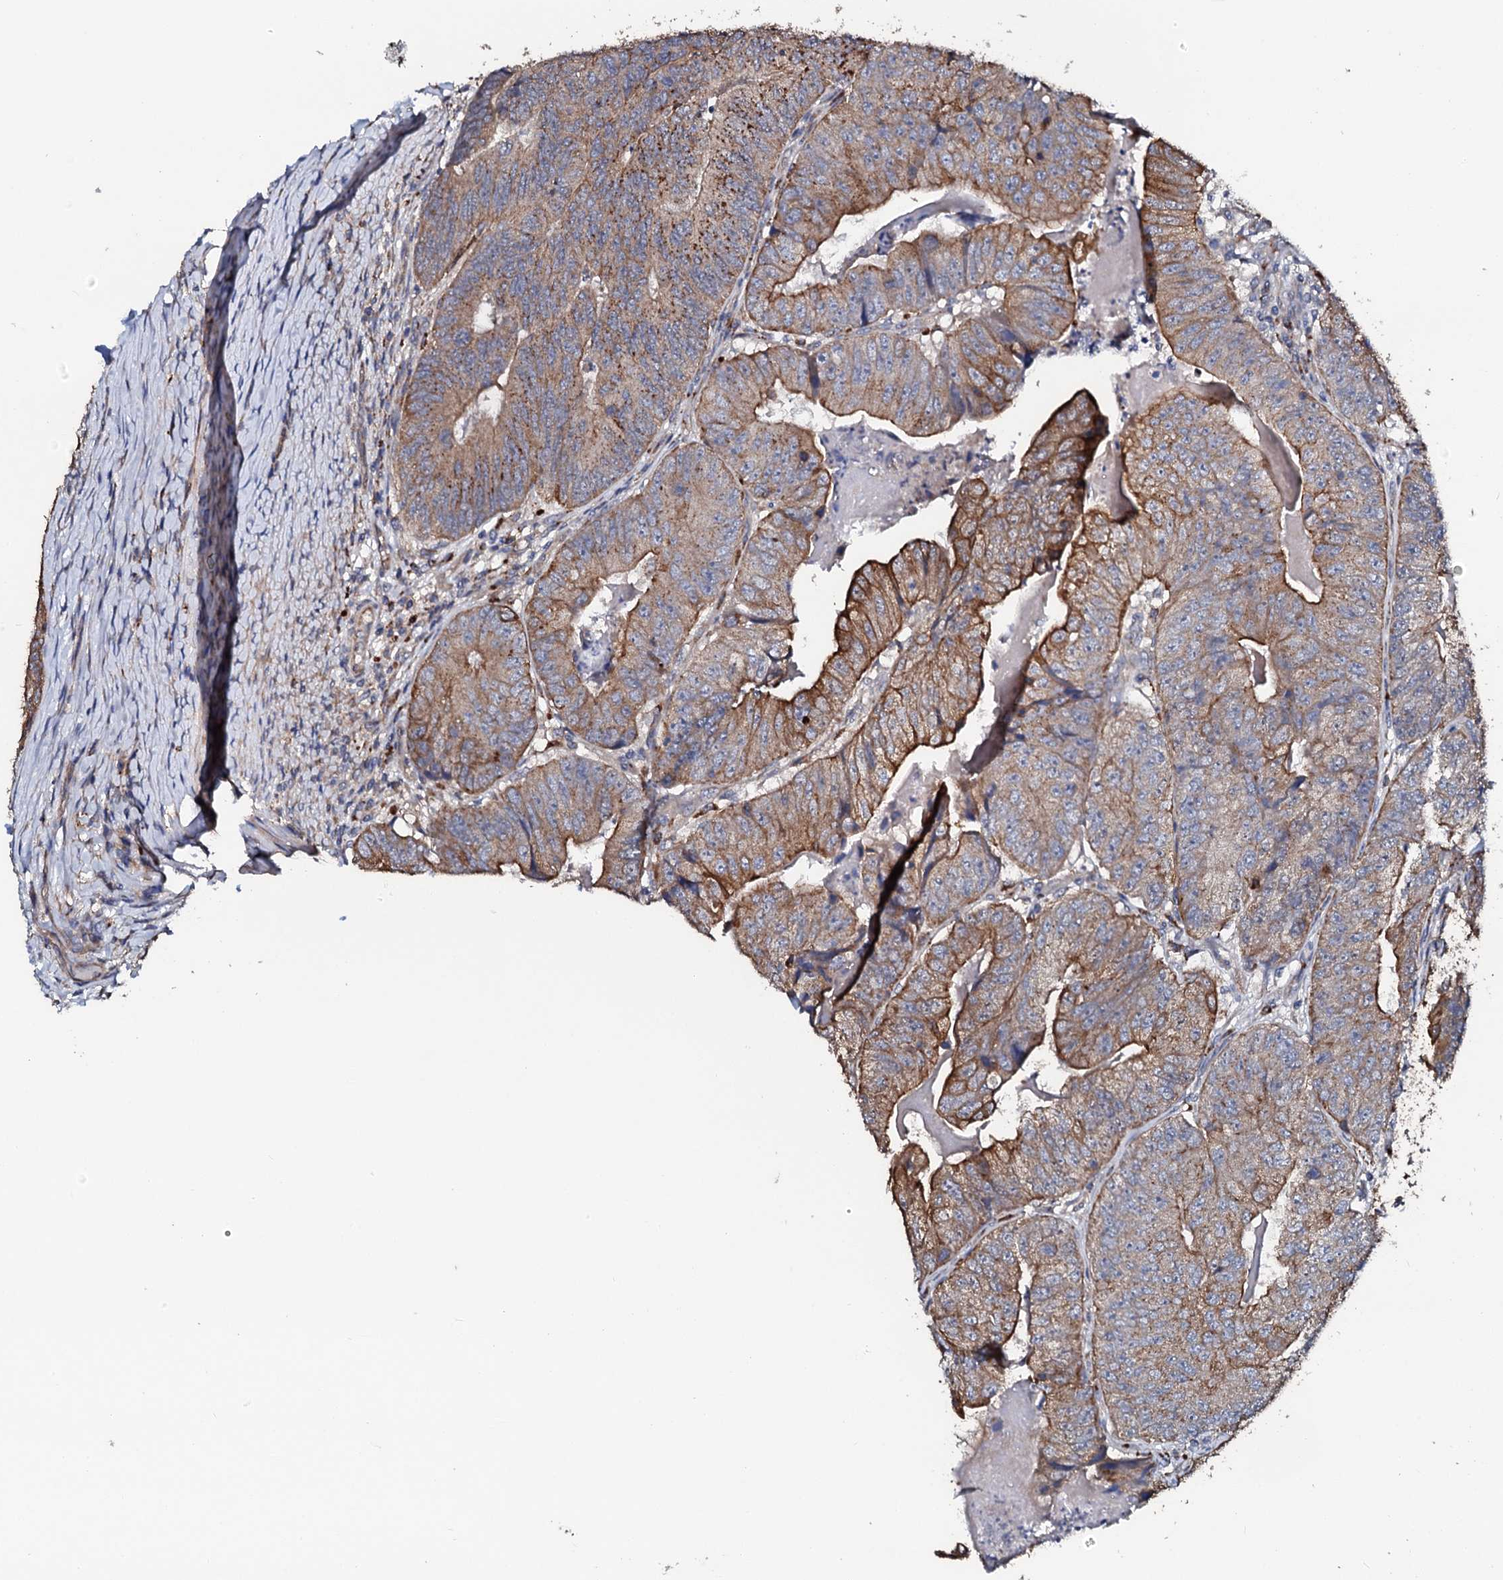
{"staining": {"intensity": "moderate", "quantity": ">75%", "location": "cytoplasmic/membranous"}, "tissue": "colorectal cancer", "cell_type": "Tumor cells", "image_type": "cancer", "snomed": [{"axis": "morphology", "description": "Adenocarcinoma, NOS"}, {"axis": "topography", "description": "Colon"}], "caption": "Human colorectal cancer (adenocarcinoma) stained for a protein (brown) exhibits moderate cytoplasmic/membranous positive positivity in about >75% of tumor cells.", "gene": "GLCE", "patient": {"sex": "female", "age": 67}}